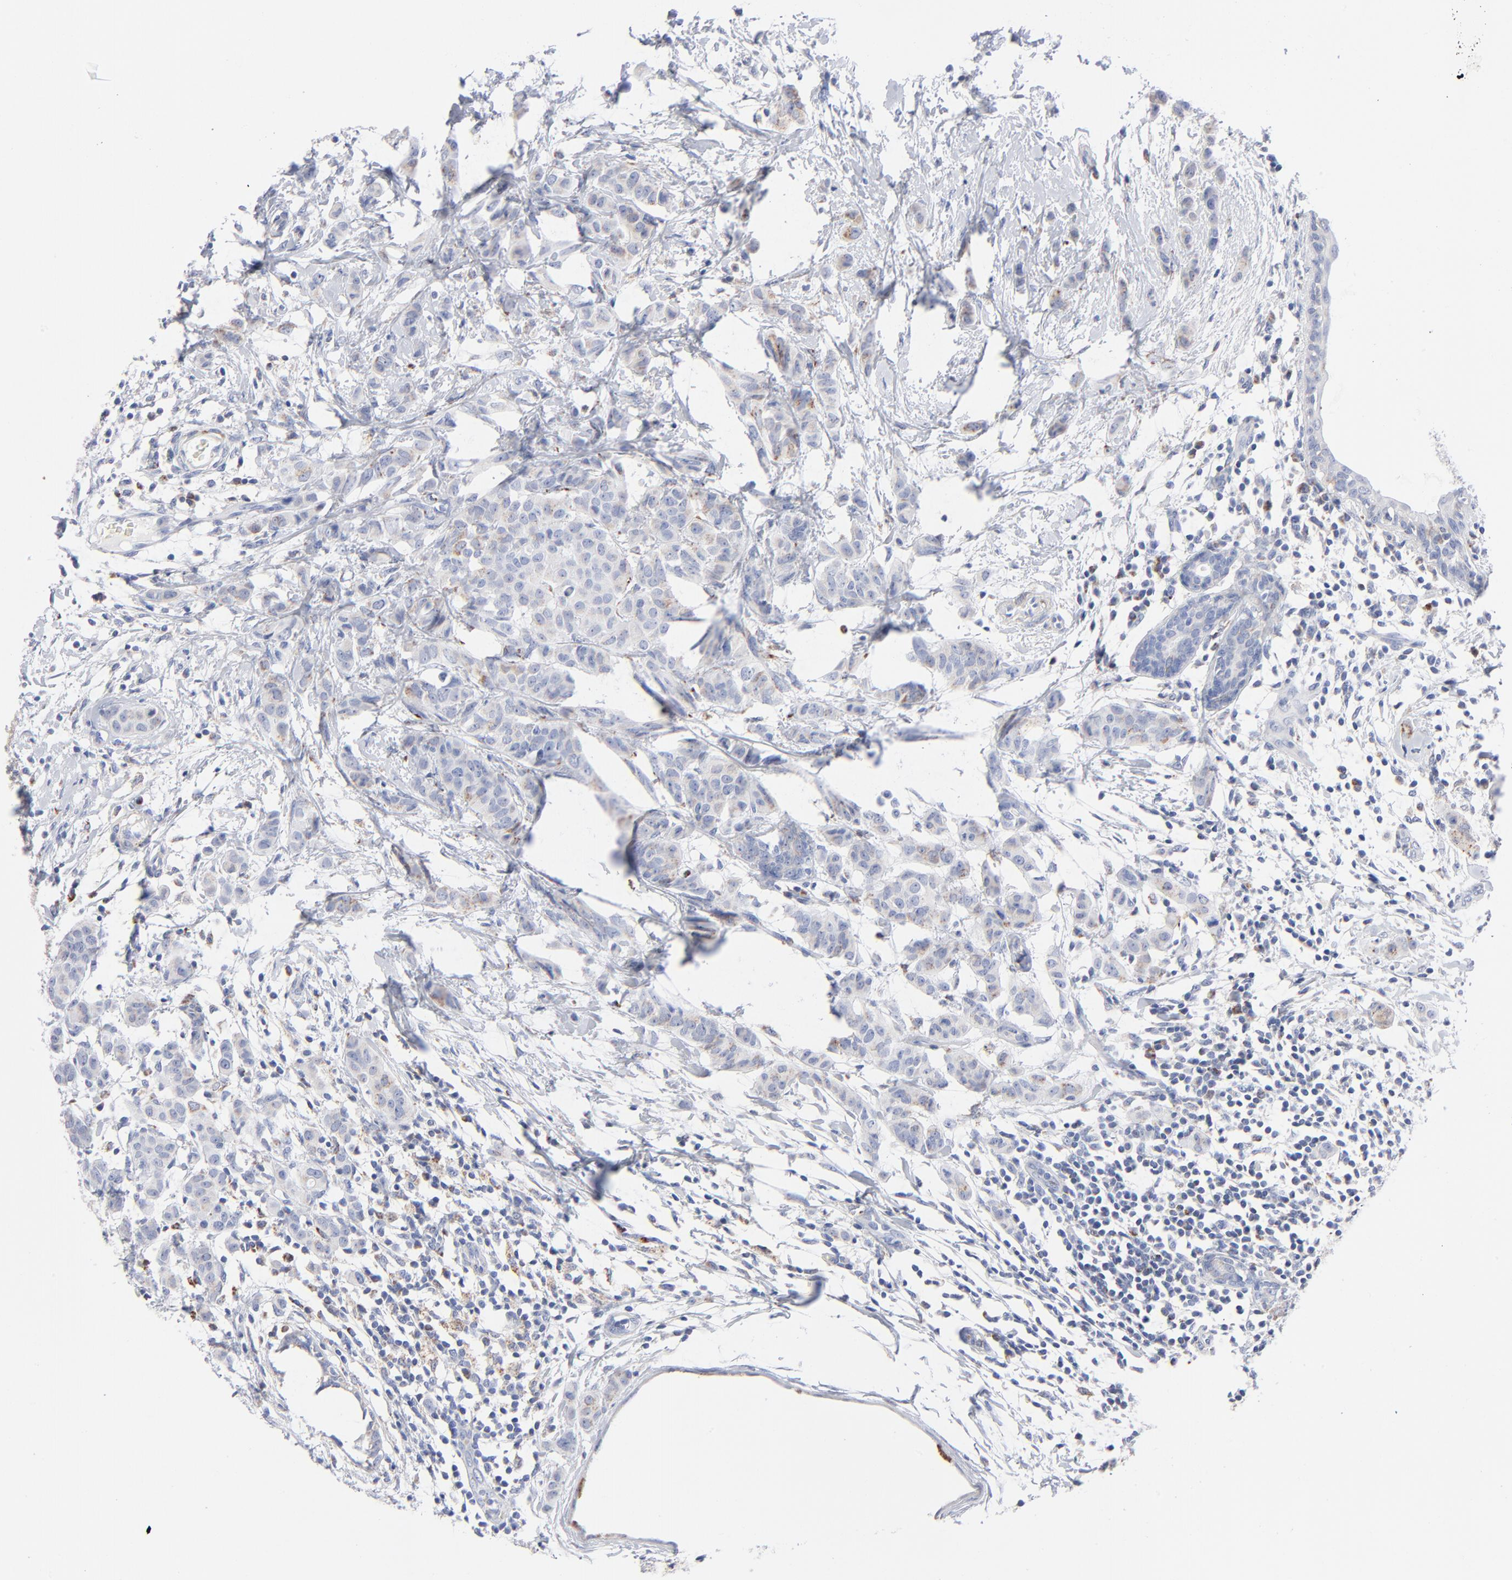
{"staining": {"intensity": "negative", "quantity": "none", "location": "none"}, "tissue": "breast cancer", "cell_type": "Tumor cells", "image_type": "cancer", "snomed": [{"axis": "morphology", "description": "Duct carcinoma"}, {"axis": "topography", "description": "Breast"}], "caption": "Tumor cells show no significant positivity in breast intraductal carcinoma.", "gene": "CHCHD10", "patient": {"sex": "female", "age": 40}}